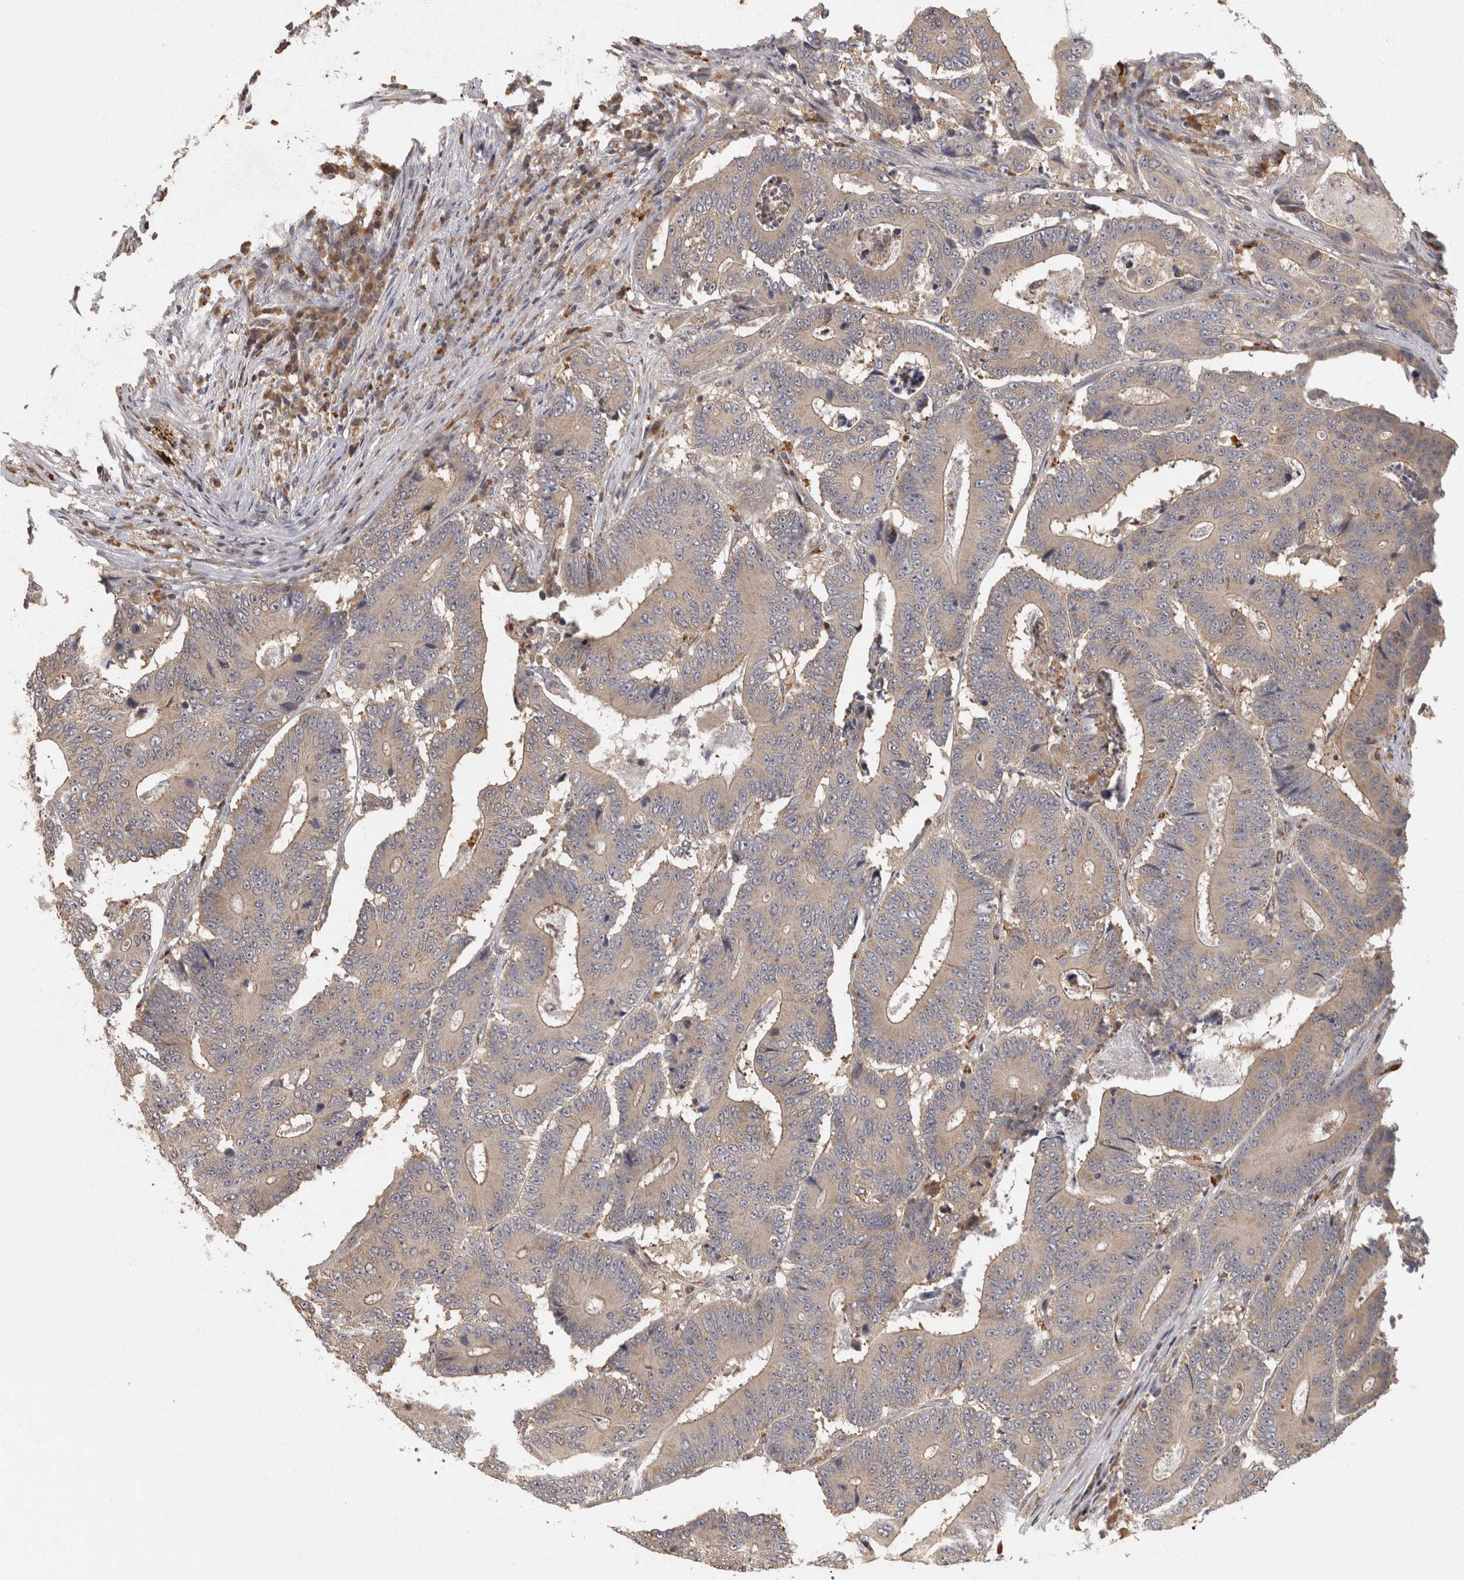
{"staining": {"intensity": "moderate", "quantity": "25%-75%", "location": "cytoplasmic/membranous"}, "tissue": "colorectal cancer", "cell_type": "Tumor cells", "image_type": "cancer", "snomed": [{"axis": "morphology", "description": "Adenocarcinoma, NOS"}, {"axis": "topography", "description": "Colon"}], "caption": "Colorectal adenocarcinoma stained with a protein marker shows moderate staining in tumor cells.", "gene": "ACAT2", "patient": {"sex": "male", "age": 83}}